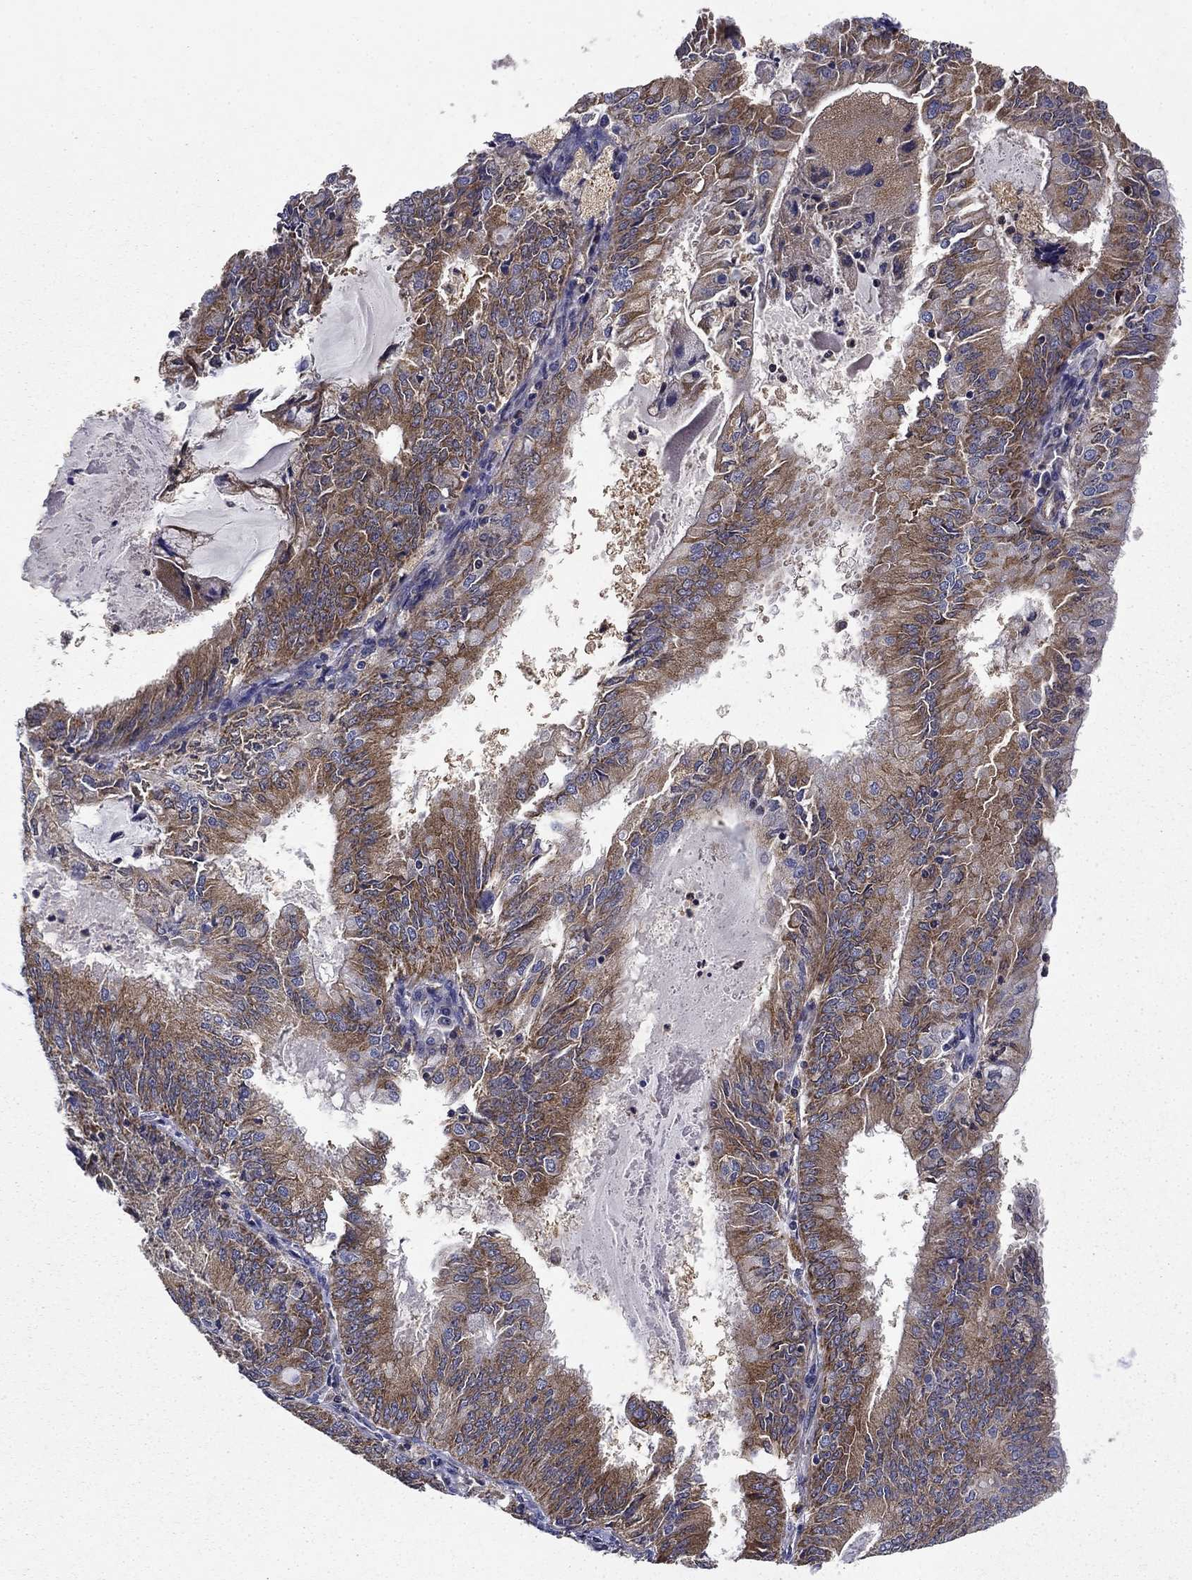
{"staining": {"intensity": "moderate", "quantity": ">75%", "location": "cytoplasmic/membranous"}, "tissue": "endometrial cancer", "cell_type": "Tumor cells", "image_type": "cancer", "snomed": [{"axis": "morphology", "description": "Adenocarcinoma, NOS"}, {"axis": "topography", "description": "Endometrium"}], "caption": "A medium amount of moderate cytoplasmic/membranous expression is present in about >75% of tumor cells in endometrial cancer (adenocarcinoma) tissue. The staining was performed using DAB to visualize the protein expression in brown, while the nuclei were stained in blue with hematoxylin (Magnification: 20x).", "gene": "GLTP", "patient": {"sex": "female", "age": 57}}